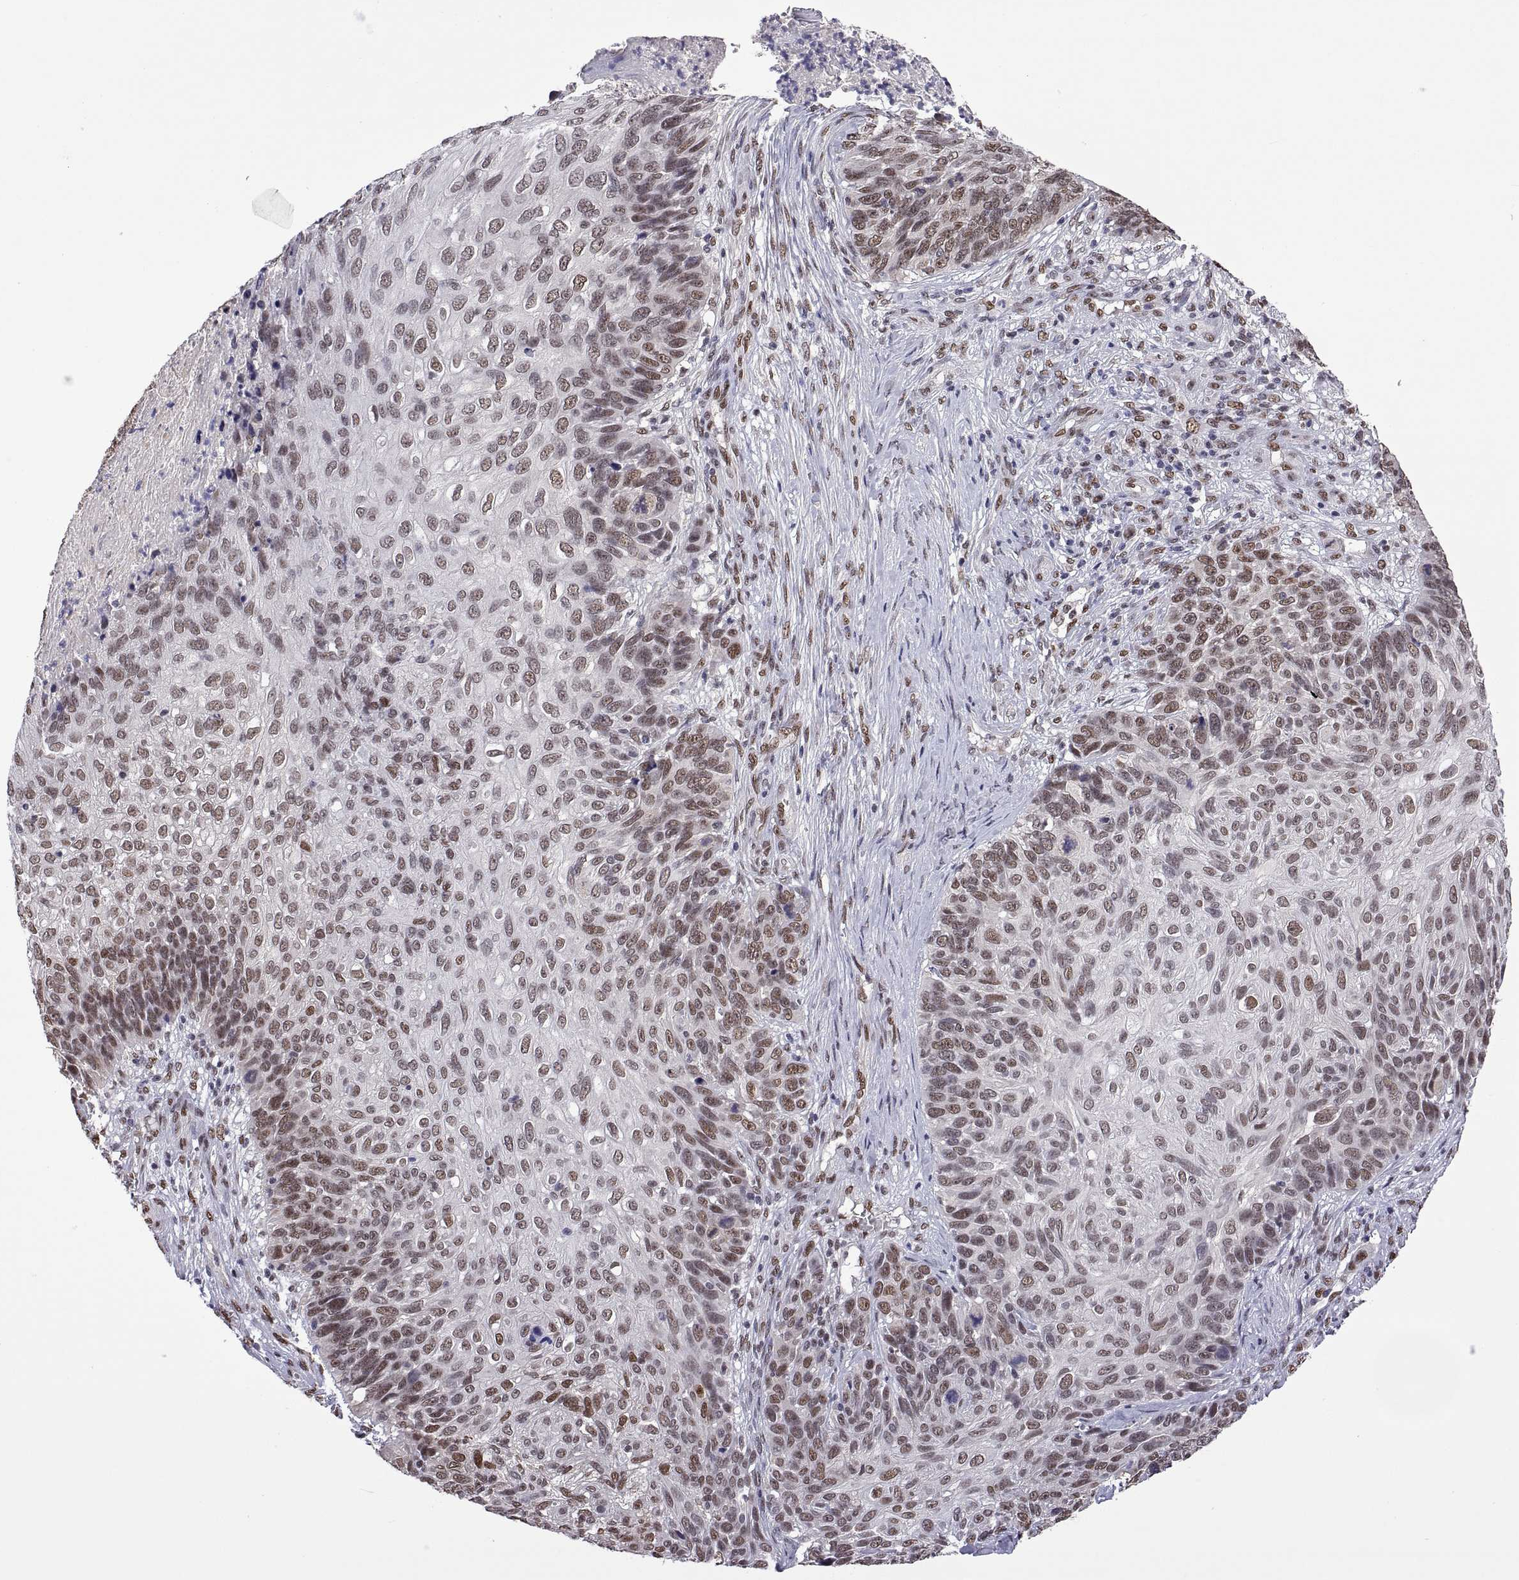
{"staining": {"intensity": "weak", "quantity": ">75%", "location": "nuclear"}, "tissue": "skin cancer", "cell_type": "Tumor cells", "image_type": "cancer", "snomed": [{"axis": "morphology", "description": "Squamous cell carcinoma, NOS"}, {"axis": "topography", "description": "Skin"}], "caption": "DAB immunohistochemical staining of human skin squamous cell carcinoma displays weak nuclear protein expression in approximately >75% of tumor cells.", "gene": "NR4A1", "patient": {"sex": "male", "age": 92}}